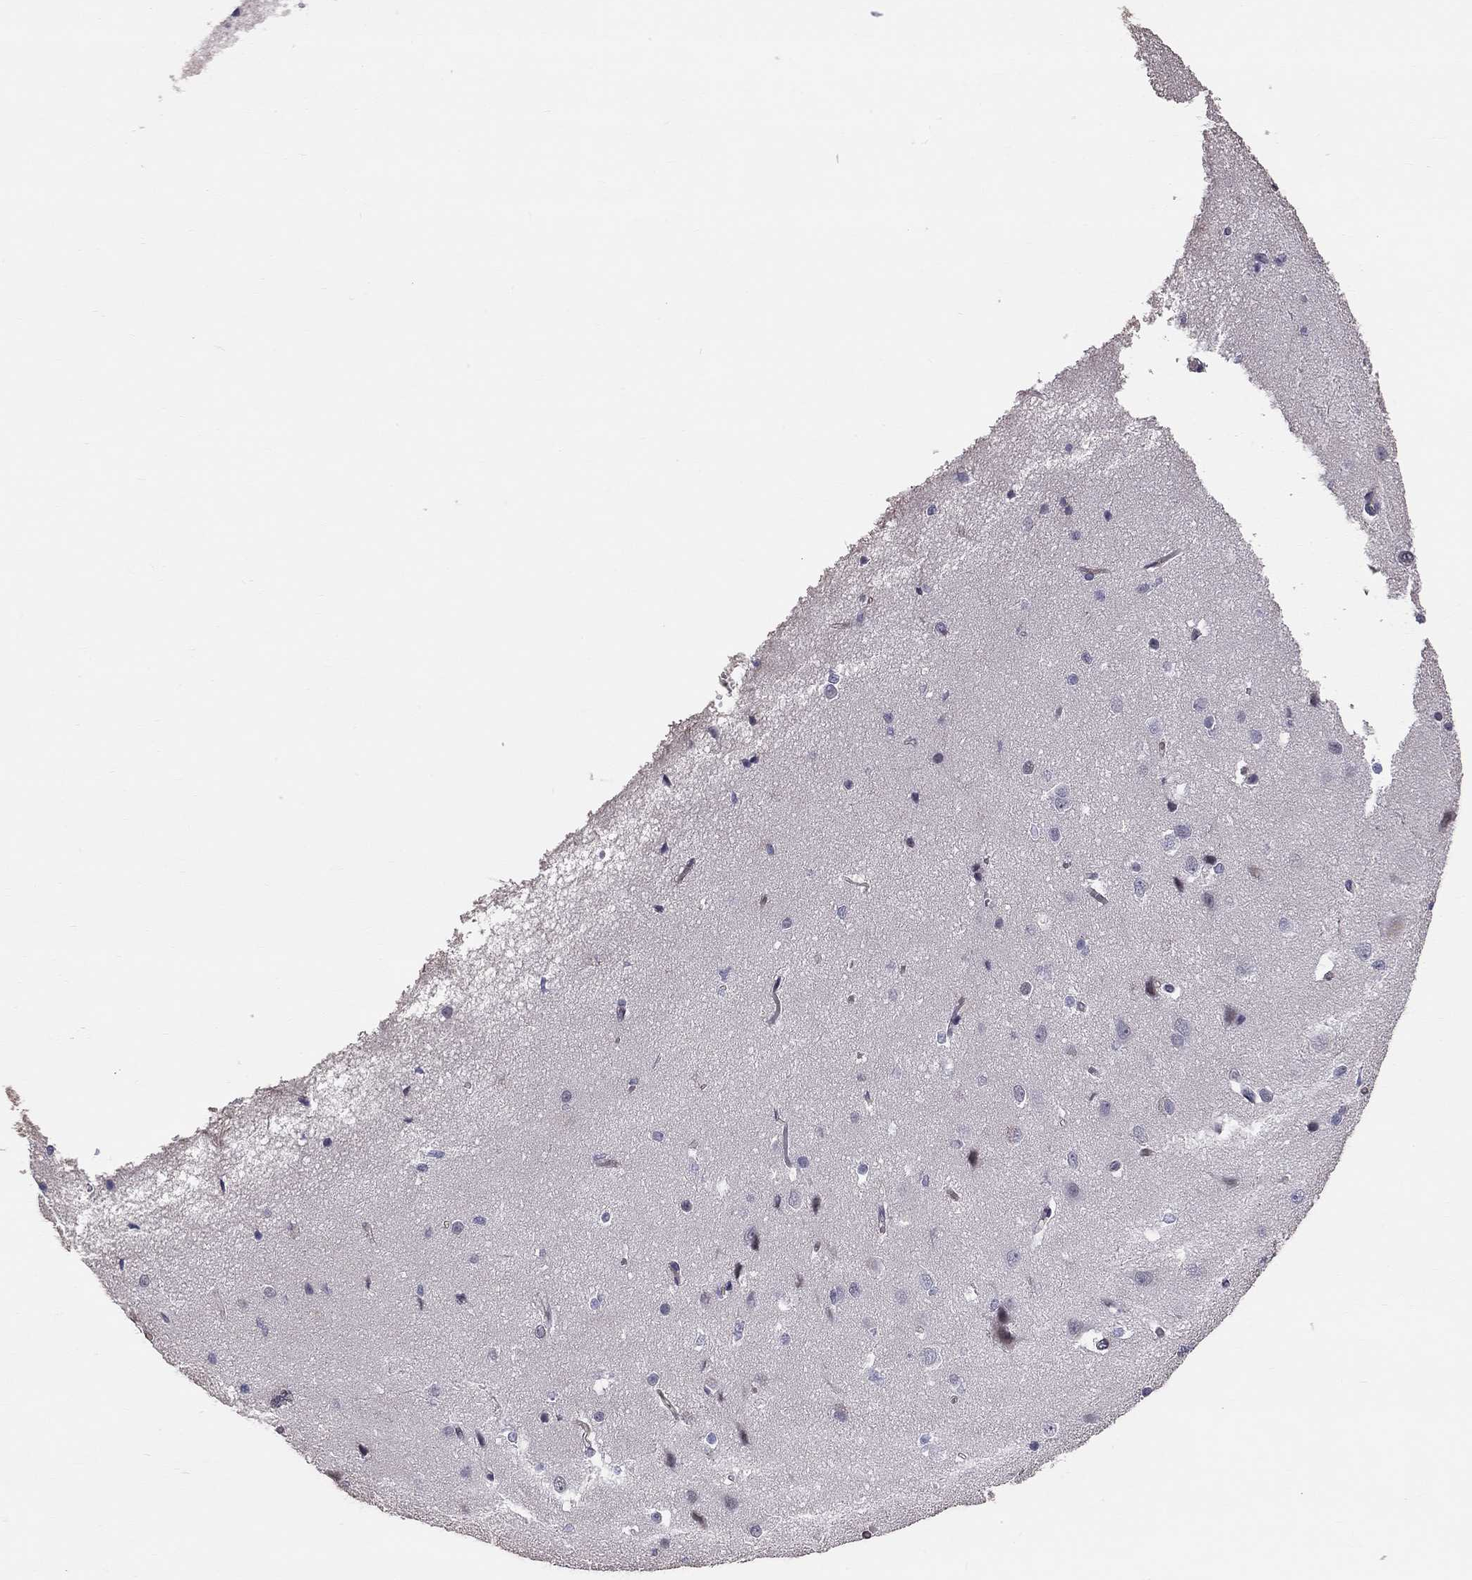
{"staining": {"intensity": "negative", "quantity": "none", "location": "none"}, "tissue": "cerebral cortex", "cell_type": "Endothelial cells", "image_type": "normal", "snomed": [{"axis": "morphology", "description": "Normal tissue, NOS"}, {"axis": "topography", "description": "Cerebral cortex"}], "caption": "High power microscopy image of an immunohistochemistry image of benign cerebral cortex, revealing no significant staining in endothelial cells. (Stains: DAB IHC with hematoxylin counter stain, Microscopy: brightfield microscopy at high magnification).", "gene": "GJB4", "patient": {"sex": "male", "age": 37}}